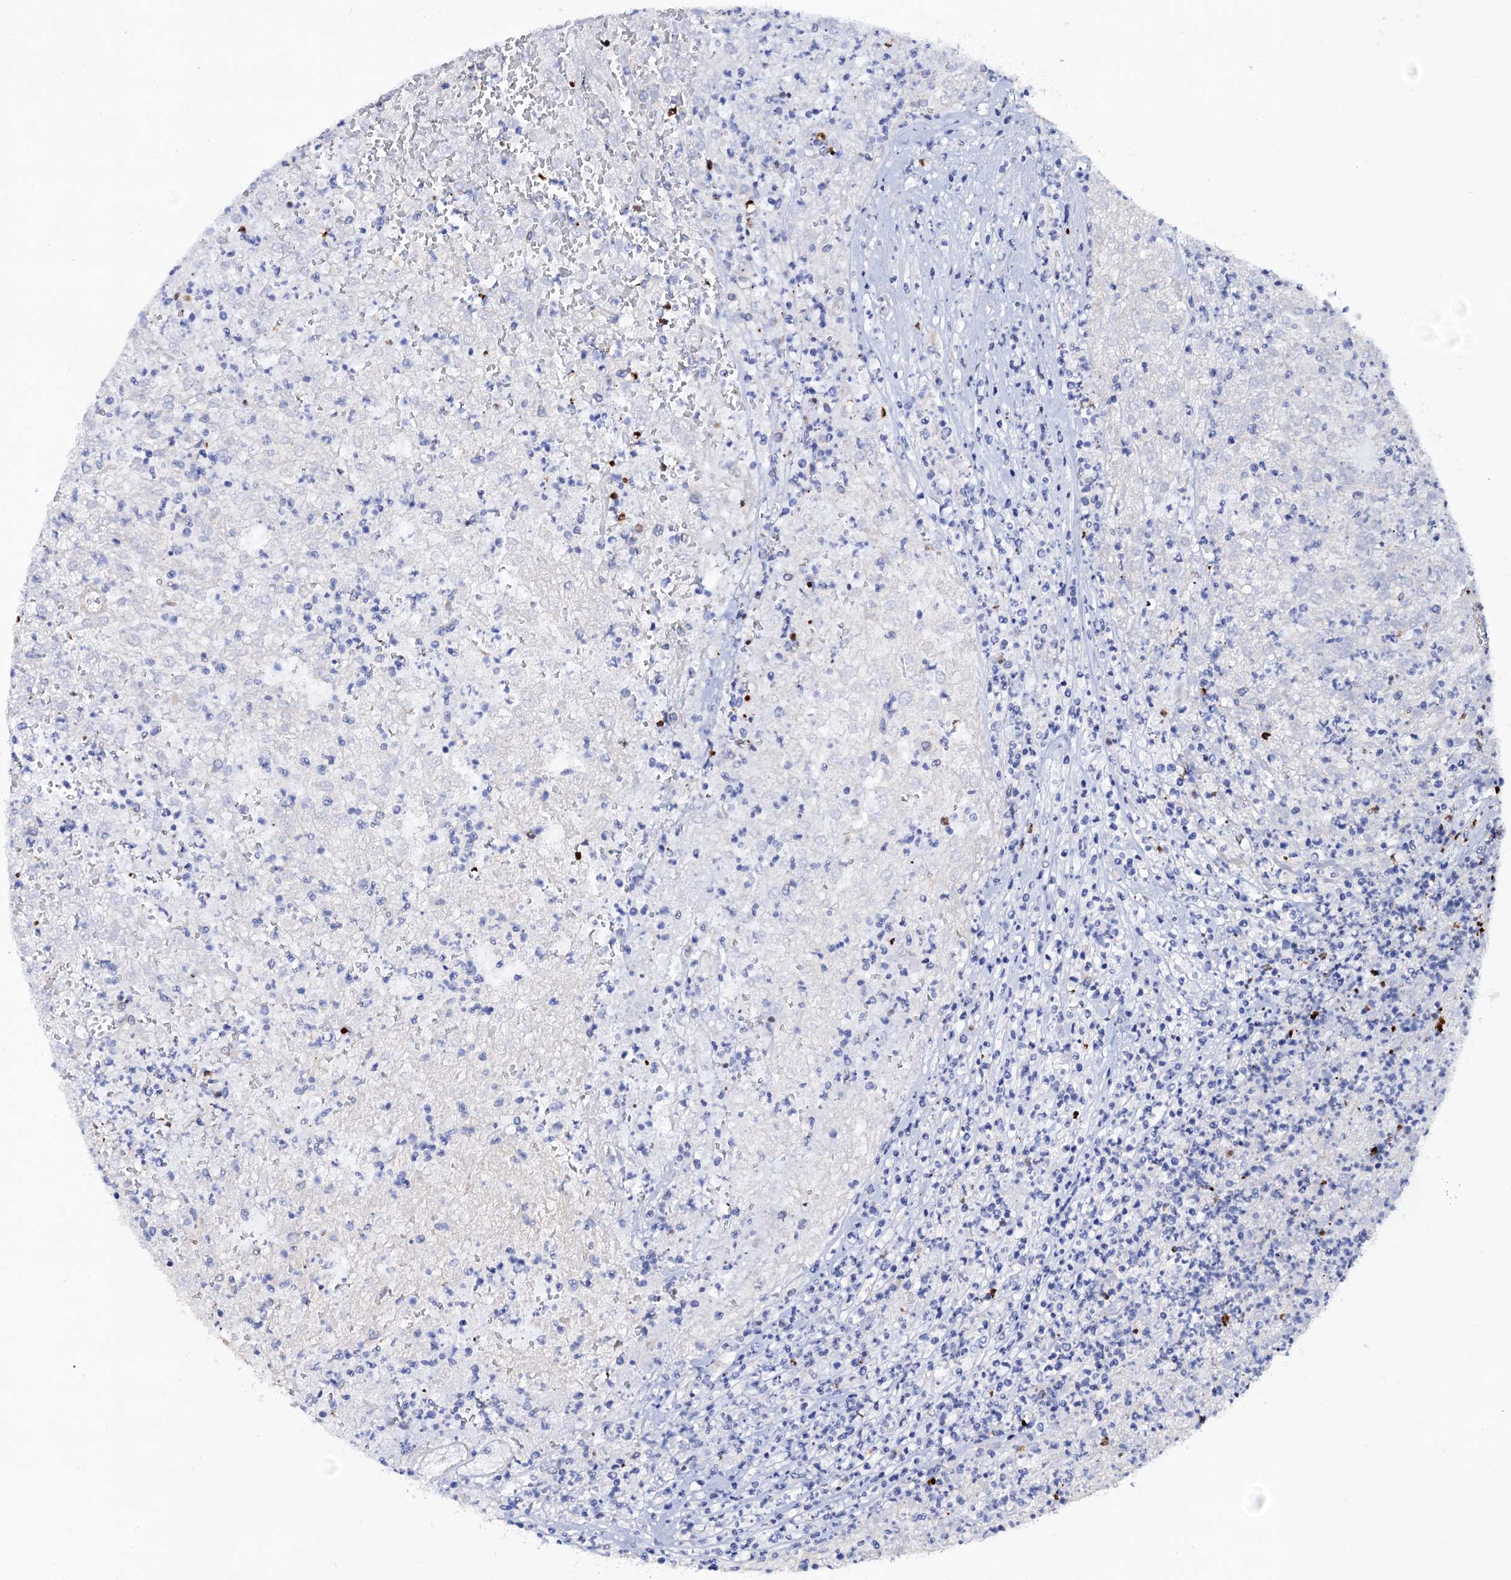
{"staining": {"intensity": "negative", "quantity": "none", "location": "none"}, "tissue": "renal cancer", "cell_type": "Tumor cells", "image_type": "cancer", "snomed": [{"axis": "morphology", "description": "Adenocarcinoma, NOS"}, {"axis": "topography", "description": "Kidney"}], "caption": "Immunohistochemical staining of renal cancer demonstrates no significant staining in tumor cells.", "gene": "ZDHHC18", "patient": {"sex": "female", "age": 54}}